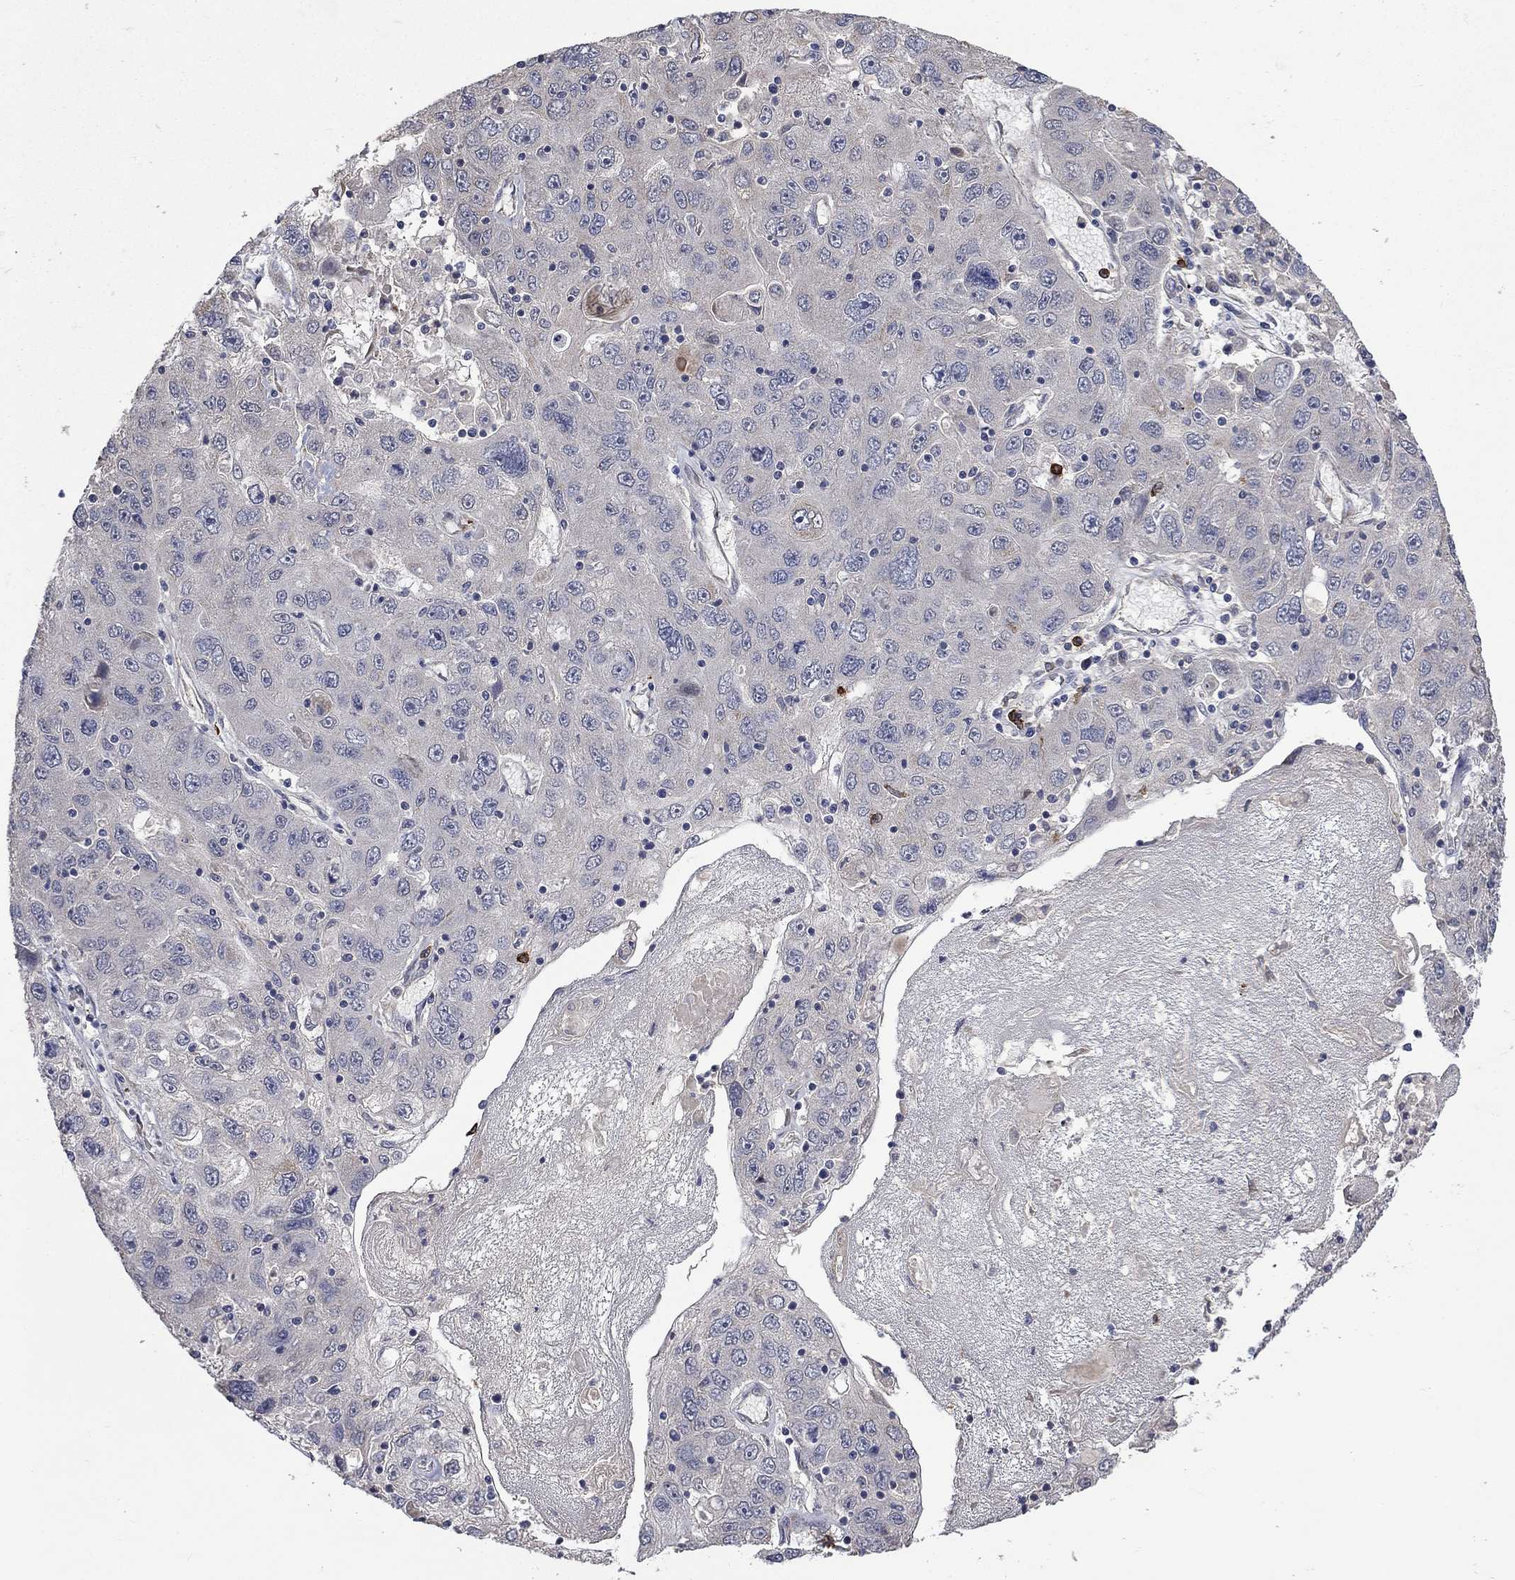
{"staining": {"intensity": "negative", "quantity": "none", "location": "none"}, "tissue": "stomach cancer", "cell_type": "Tumor cells", "image_type": "cancer", "snomed": [{"axis": "morphology", "description": "Adenocarcinoma, NOS"}, {"axis": "topography", "description": "Stomach"}], "caption": "Tumor cells show no significant protein expression in stomach cancer.", "gene": "VCAN", "patient": {"sex": "male", "age": 56}}